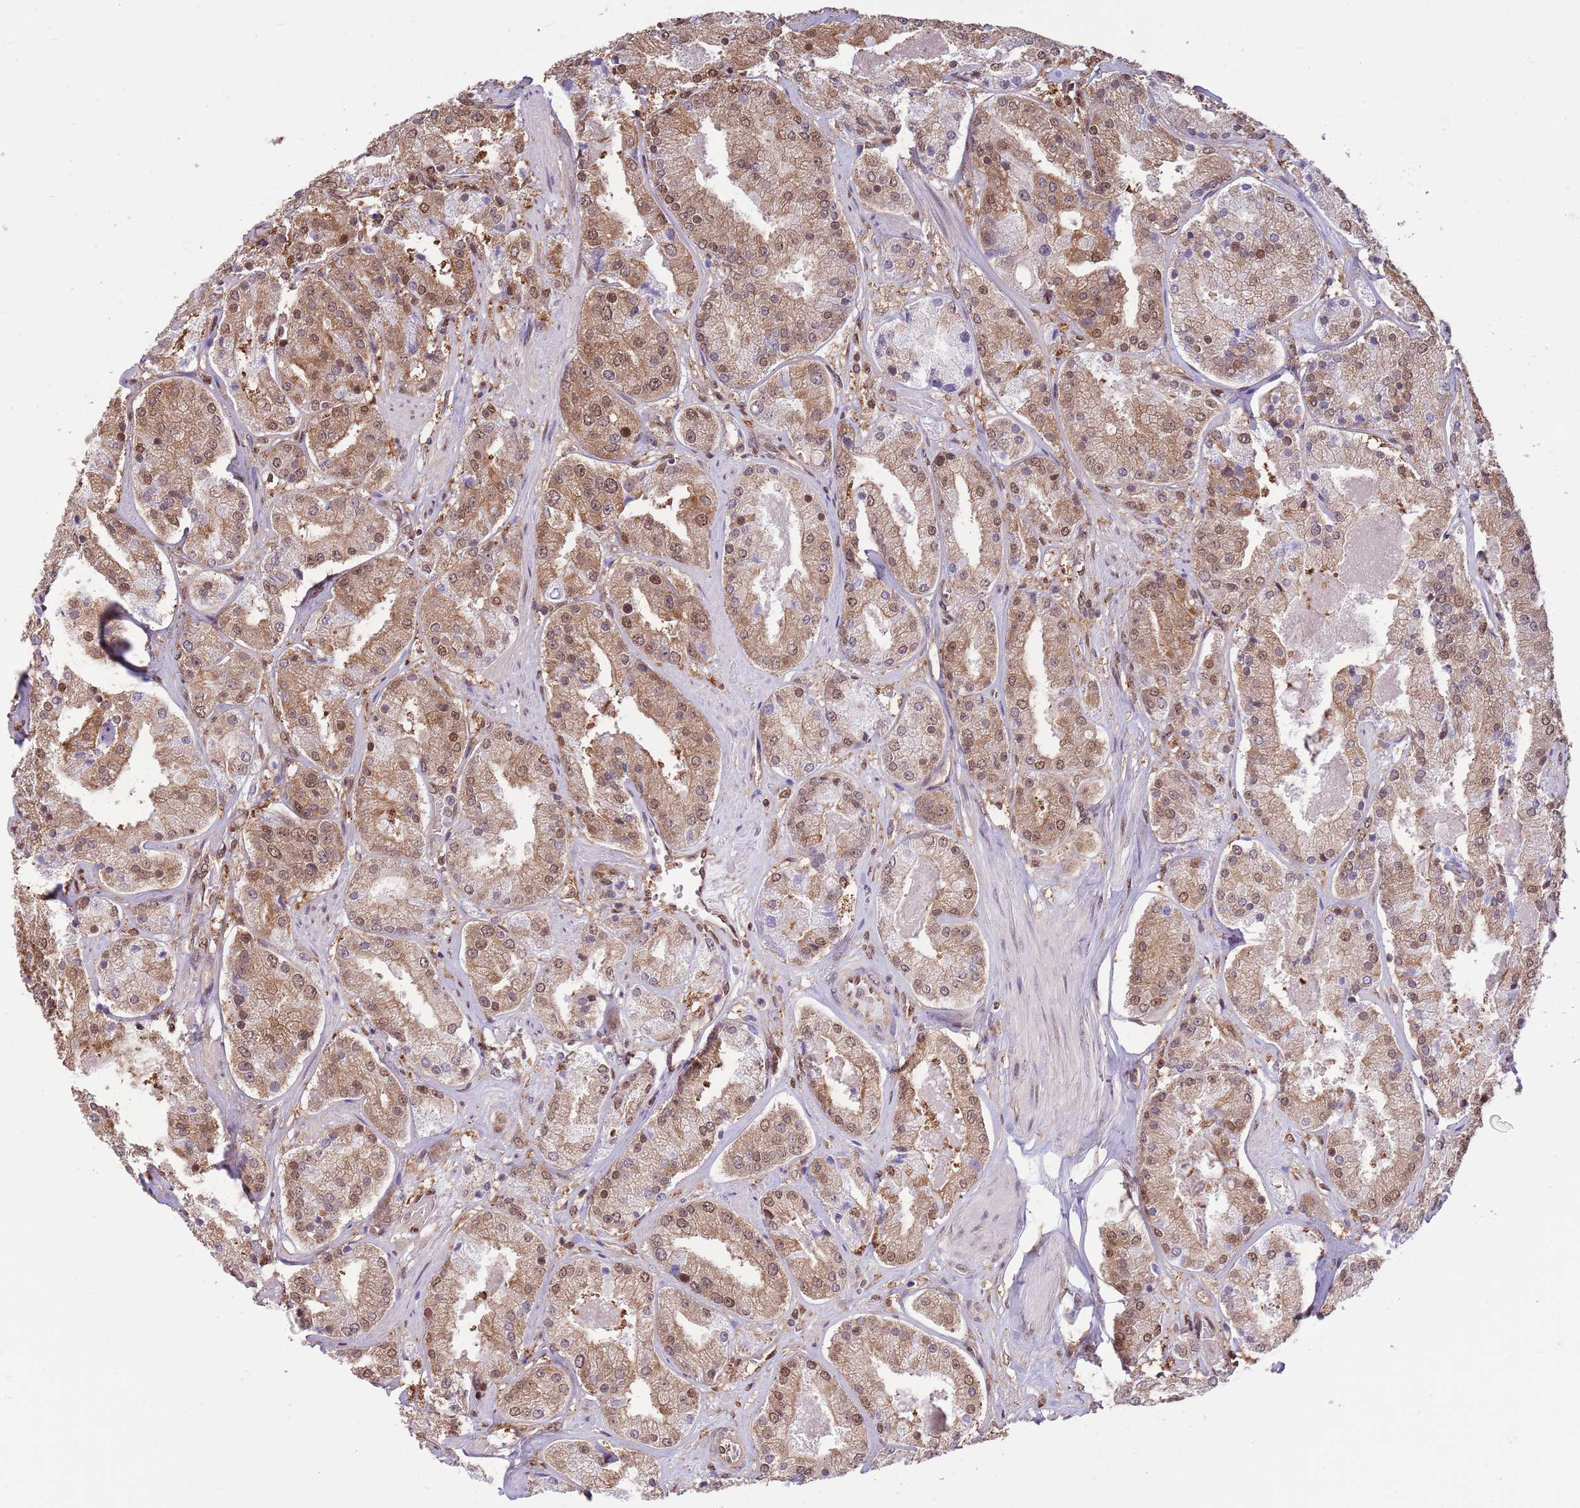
{"staining": {"intensity": "moderate", "quantity": ">75%", "location": "cytoplasmic/membranous,nuclear"}, "tissue": "prostate cancer", "cell_type": "Tumor cells", "image_type": "cancer", "snomed": [{"axis": "morphology", "description": "Adenocarcinoma, High grade"}, {"axis": "topography", "description": "Prostate"}], "caption": "There is medium levels of moderate cytoplasmic/membranous and nuclear positivity in tumor cells of prostate cancer (adenocarcinoma (high-grade)), as demonstrated by immunohistochemical staining (brown color).", "gene": "NSFL1C", "patient": {"sex": "male", "age": 63}}